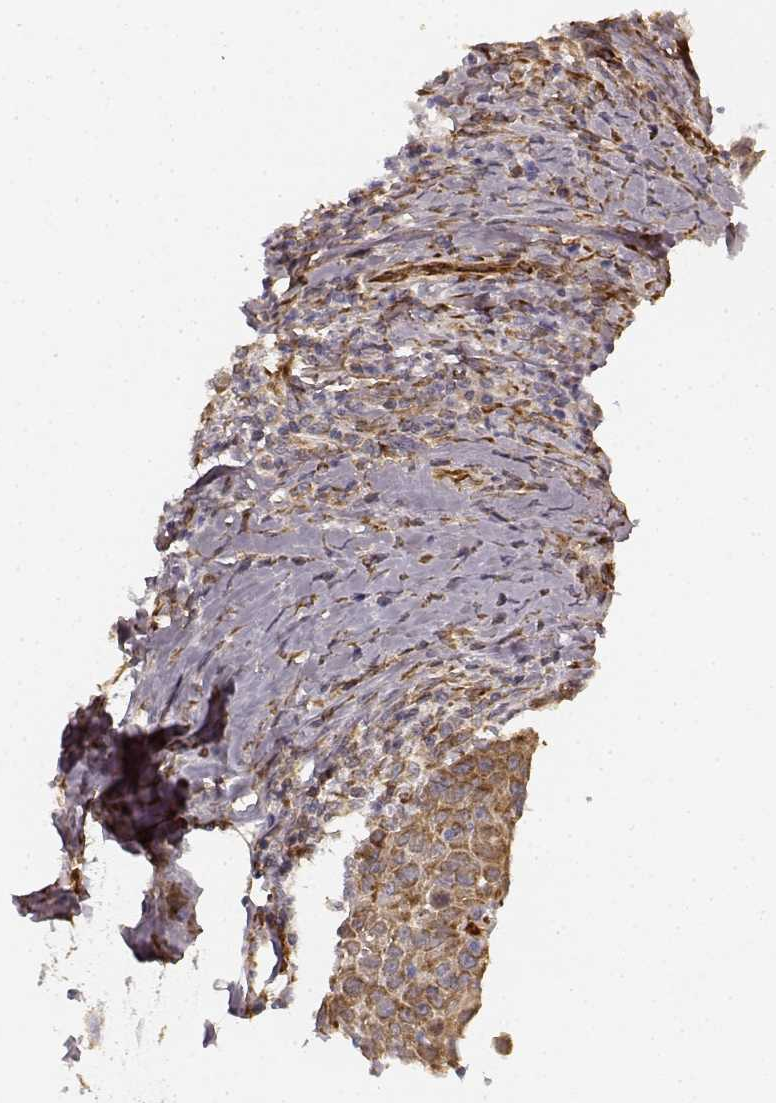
{"staining": {"intensity": "moderate", "quantity": "25%-75%", "location": "cytoplasmic/membranous"}, "tissue": "head and neck cancer", "cell_type": "Tumor cells", "image_type": "cancer", "snomed": [{"axis": "morphology", "description": "Squamous cell carcinoma, NOS"}, {"axis": "topography", "description": "Head-Neck"}], "caption": "Brown immunohistochemical staining in human head and neck cancer (squamous cell carcinoma) exhibits moderate cytoplasmic/membranous staining in approximately 25%-75% of tumor cells. (DAB IHC with brightfield microscopy, high magnification).", "gene": "TMEM14A", "patient": {"sex": "male", "age": 69}}